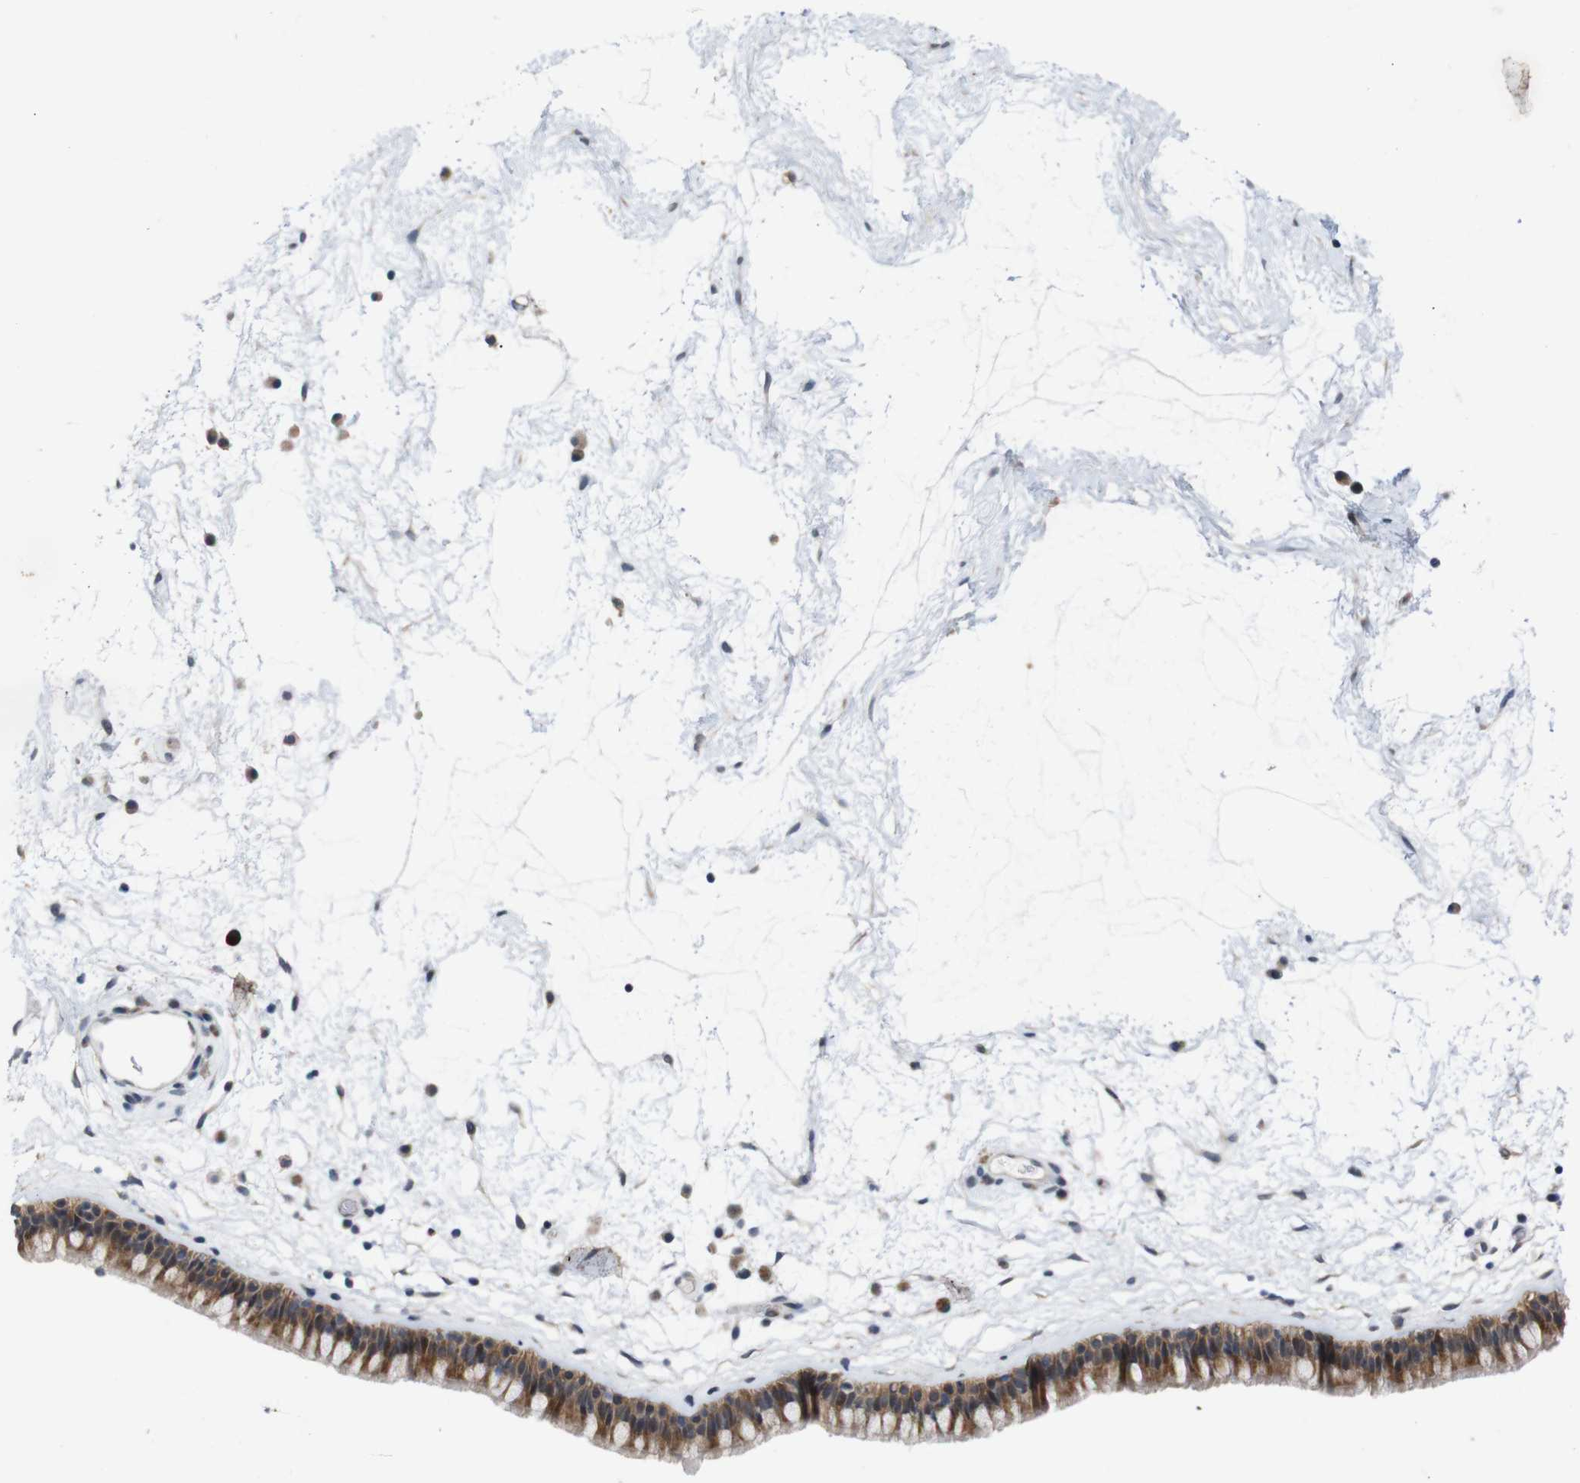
{"staining": {"intensity": "moderate", "quantity": ">75%", "location": "cytoplasmic/membranous"}, "tissue": "nasopharynx", "cell_type": "Respiratory epithelial cells", "image_type": "normal", "snomed": [{"axis": "morphology", "description": "Normal tissue, NOS"}, {"axis": "morphology", "description": "Inflammation, NOS"}, {"axis": "topography", "description": "Nasopharynx"}], "caption": "A brown stain labels moderate cytoplasmic/membranous positivity of a protein in respiratory epithelial cells of benign nasopharynx.", "gene": "ATP7B", "patient": {"sex": "male", "age": 48}}